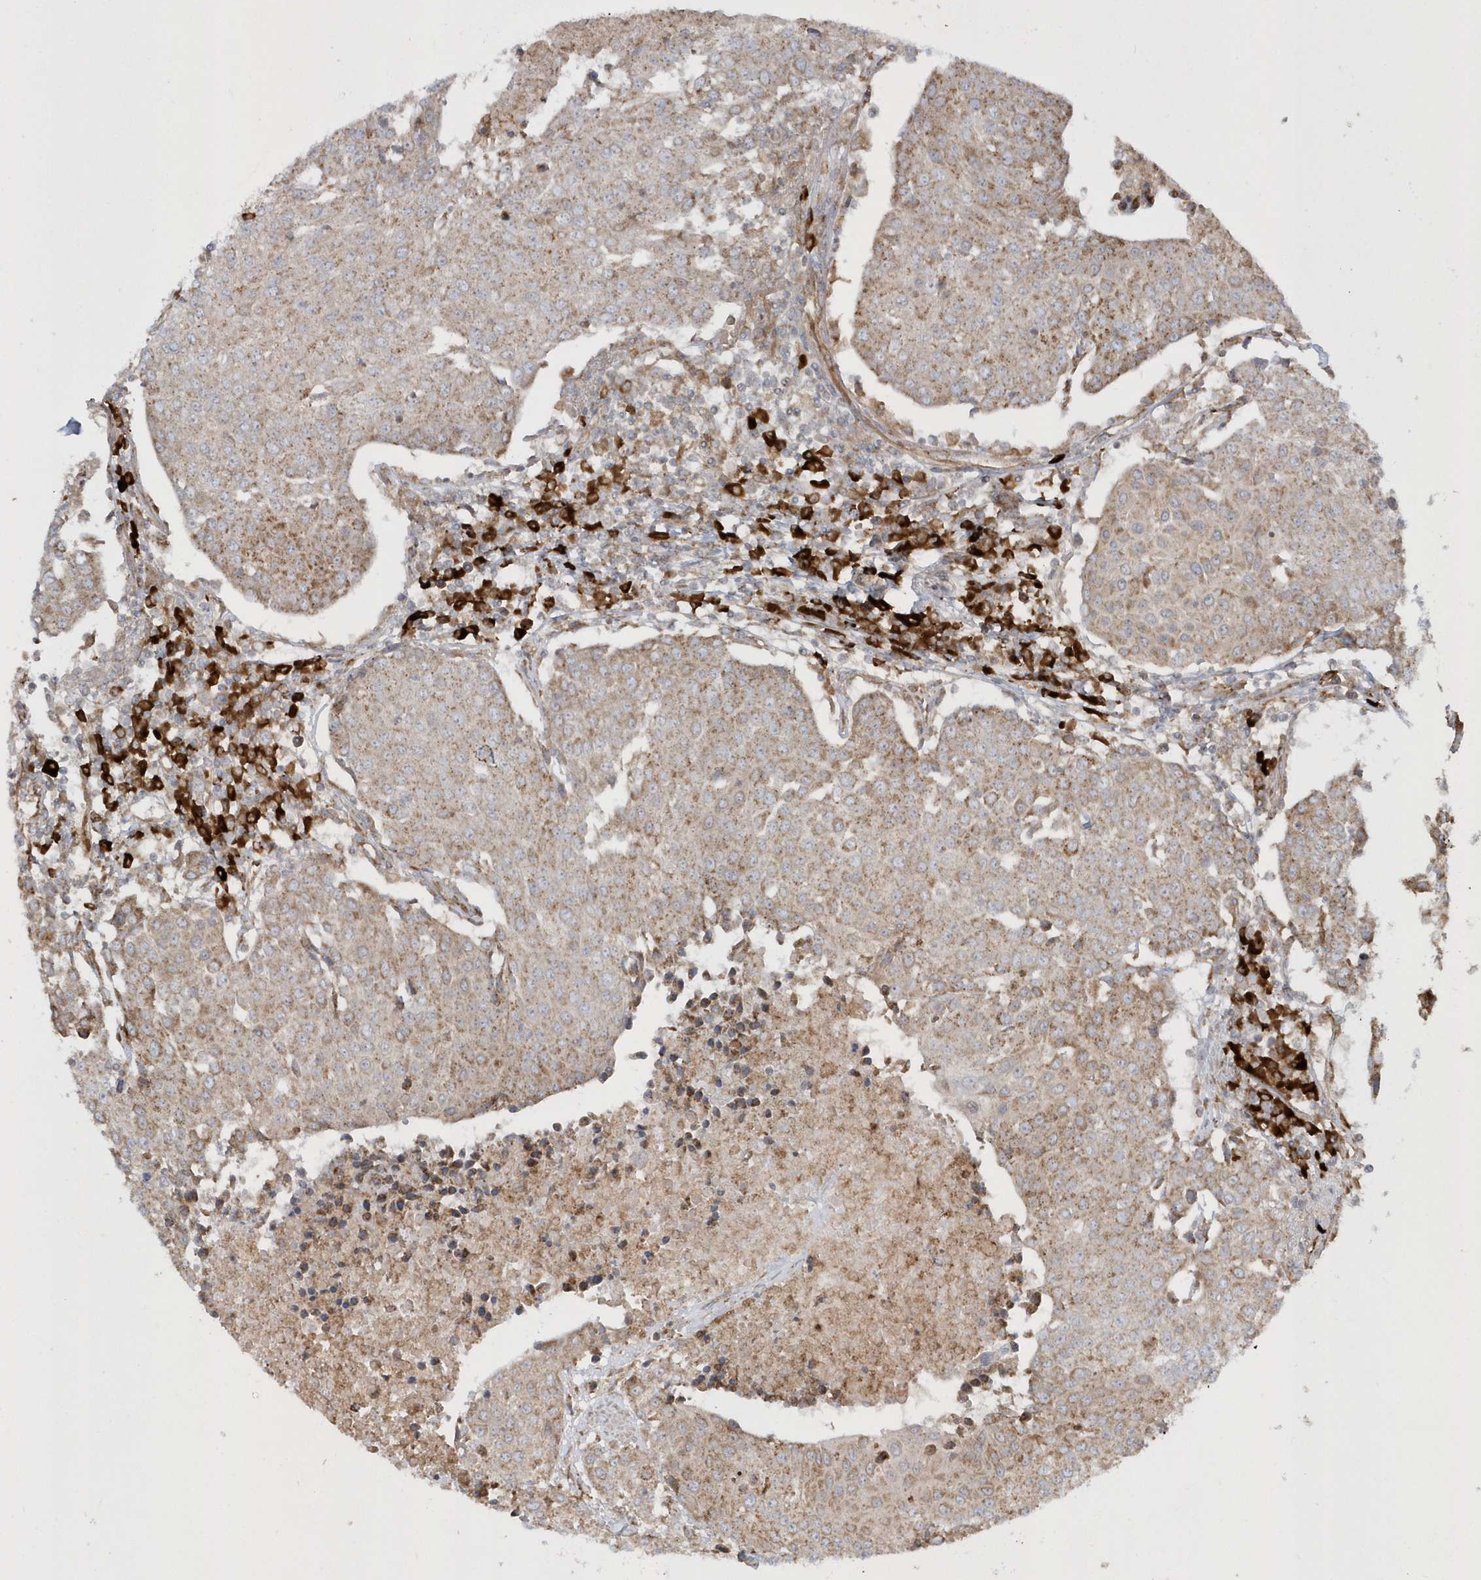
{"staining": {"intensity": "weak", "quantity": ">75%", "location": "cytoplasmic/membranous"}, "tissue": "urothelial cancer", "cell_type": "Tumor cells", "image_type": "cancer", "snomed": [{"axis": "morphology", "description": "Urothelial carcinoma, High grade"}, {"axis": "topography", "description": "Urinary bladder"}], "caption": "A micrograph of urothelial cancer stained for a protein shows weak cytoplasmic/membranous brown staining in tumor cells.", "gene": "SH3BP2", "patient": {"sex": "female", "age": 85}}